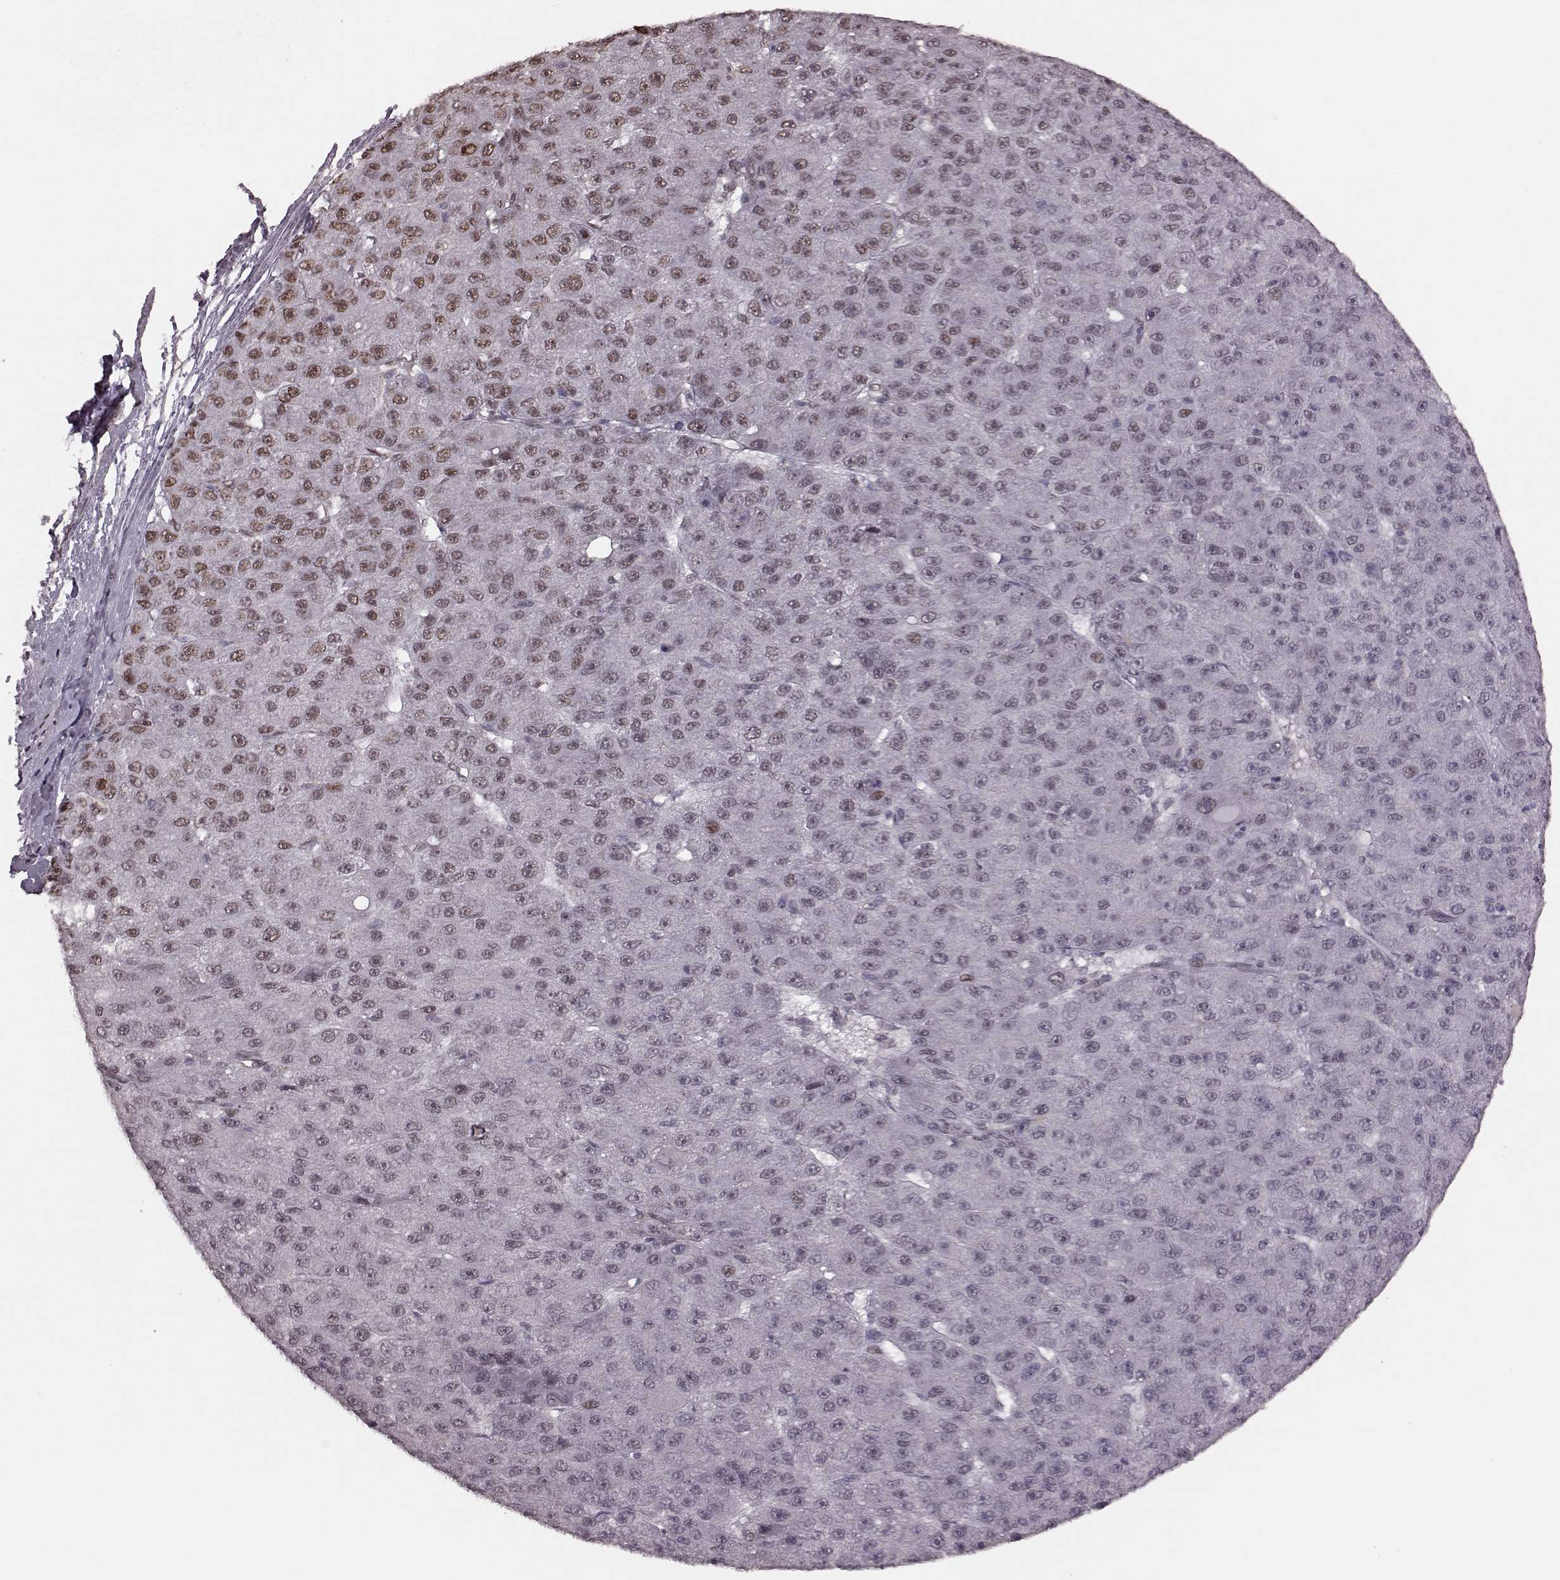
{"staining": {"intensity": "moderate", "quantity": "<25%", "location": "nuclear"}, "tissue": "liver cancer", "cell_type": "Tumor cells", "image_type": "cancer", "snomed": [{"axis": "morphology", "description": "Carcinoma, Hepatocellular, NOS"}, {"axis": "topography", "description": "Liver"}], "caption": "Immunohistochemical staining of human hepatocellular carcinoma (liver) displays low levels of moderate nuclear protein staining in approximately <25% of tumor cells.", "gene": "NR2C1", "patient": {"sex": "male", "age": 67}}